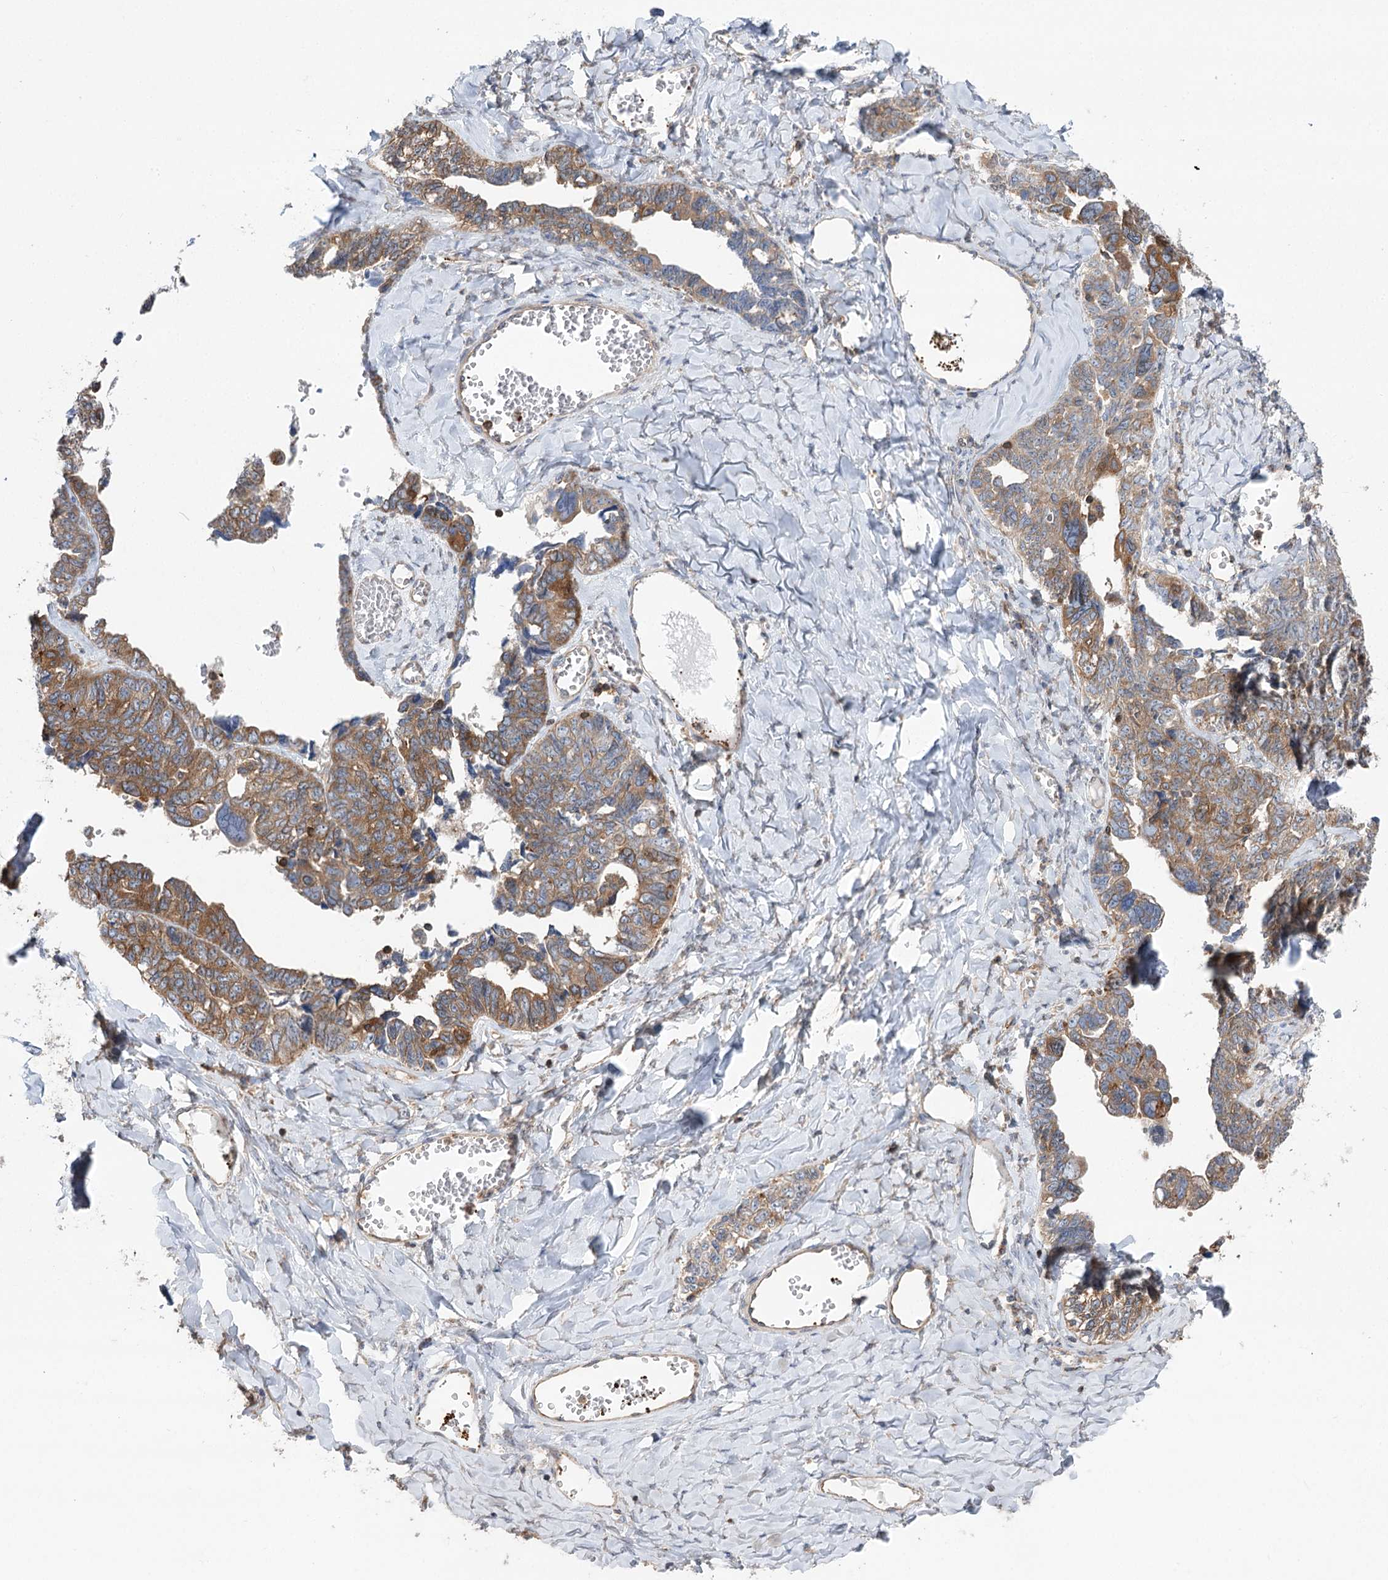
{"staining": {"intensity": "moderate", "quantity": "25%-75%", "location": "cytoplasmic/membranous"}, "tissue": "ovarian cancer", "cell_type": "Tumor cells", "image_type": "cancer", "snomed": [{"axis": "morphology", "description": "Cystadenocarcinoma, serous, NOS"}, {"axis": "topography", "description": "Ovary"}], "caption": "Protein staining shows moderate cytoplasmic/membranous positivity in about 25%-75% of tumor cells in serous cystadenocarcinoma (ovarian).", "gene": "VPS37B", "patient": {"sex": "female", "age": 79}}